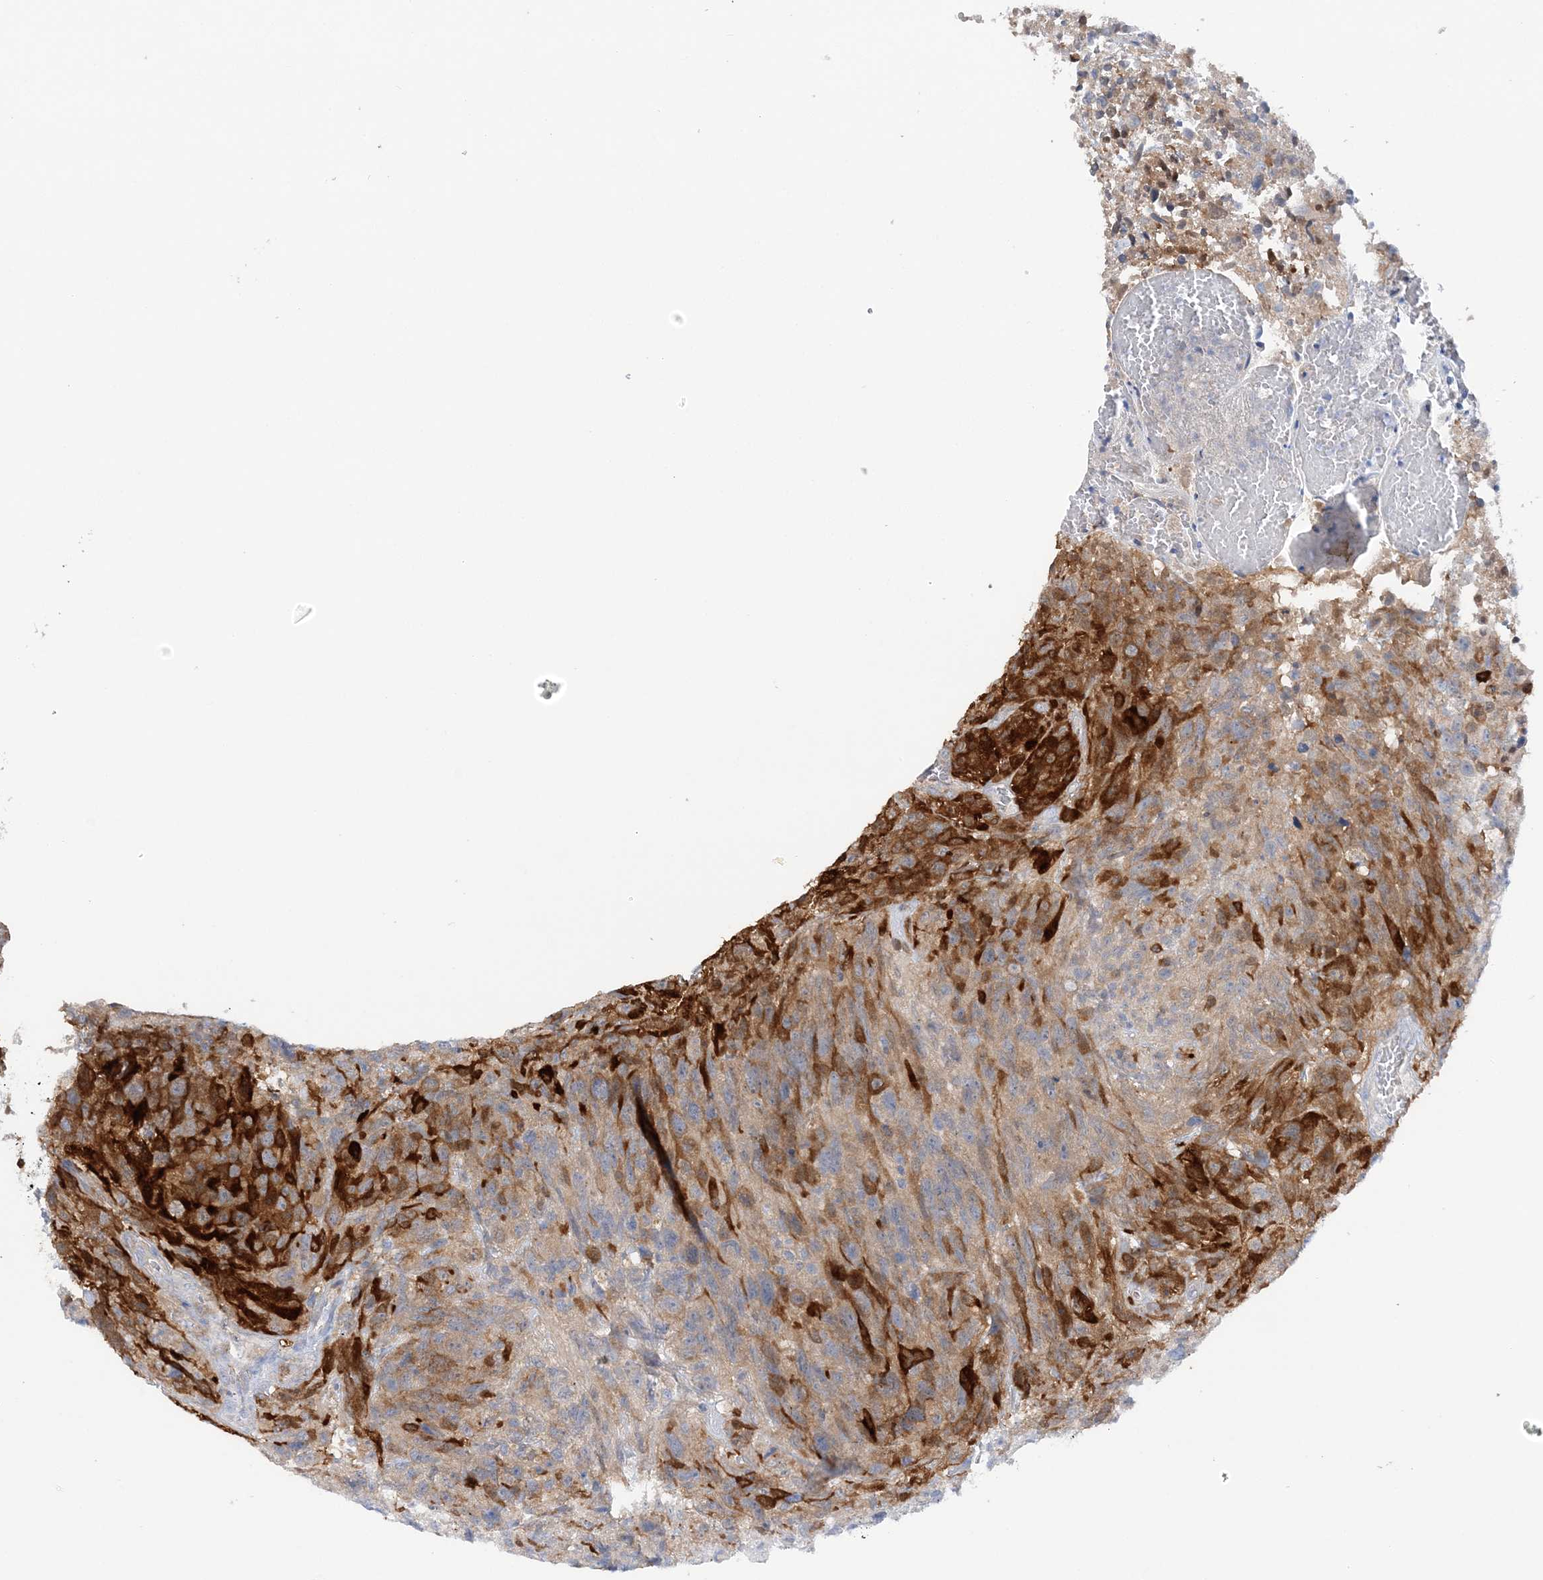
{"staining": {"intensity": "strong", "quantity": "25%-75%", "location": "cytoplasmic/membranous"}, "tissue": "glioma", "cell_type": "Tumor cells", "image_type": "cancer", "snomed": [{"axis": "morphology", "description": "Glioma, malignant, High grade"}, {"axis": "topography", "description": "Brain"}], "caption": "An immunohistochemistry image of neoplastic tissue is shown. Protein staining in brown highlights strong cytoplasmic/membranous positivity in malignant glioma (high-grade) within tumor cells. (Stains: DAB (3,3'-diaminobenzidine) in brown, nuclei in blue, Microscopy: brightfield microscopy at high magnification).", "gene": "HMGCS1", "patient": {"sex": "male", "age": 69}}